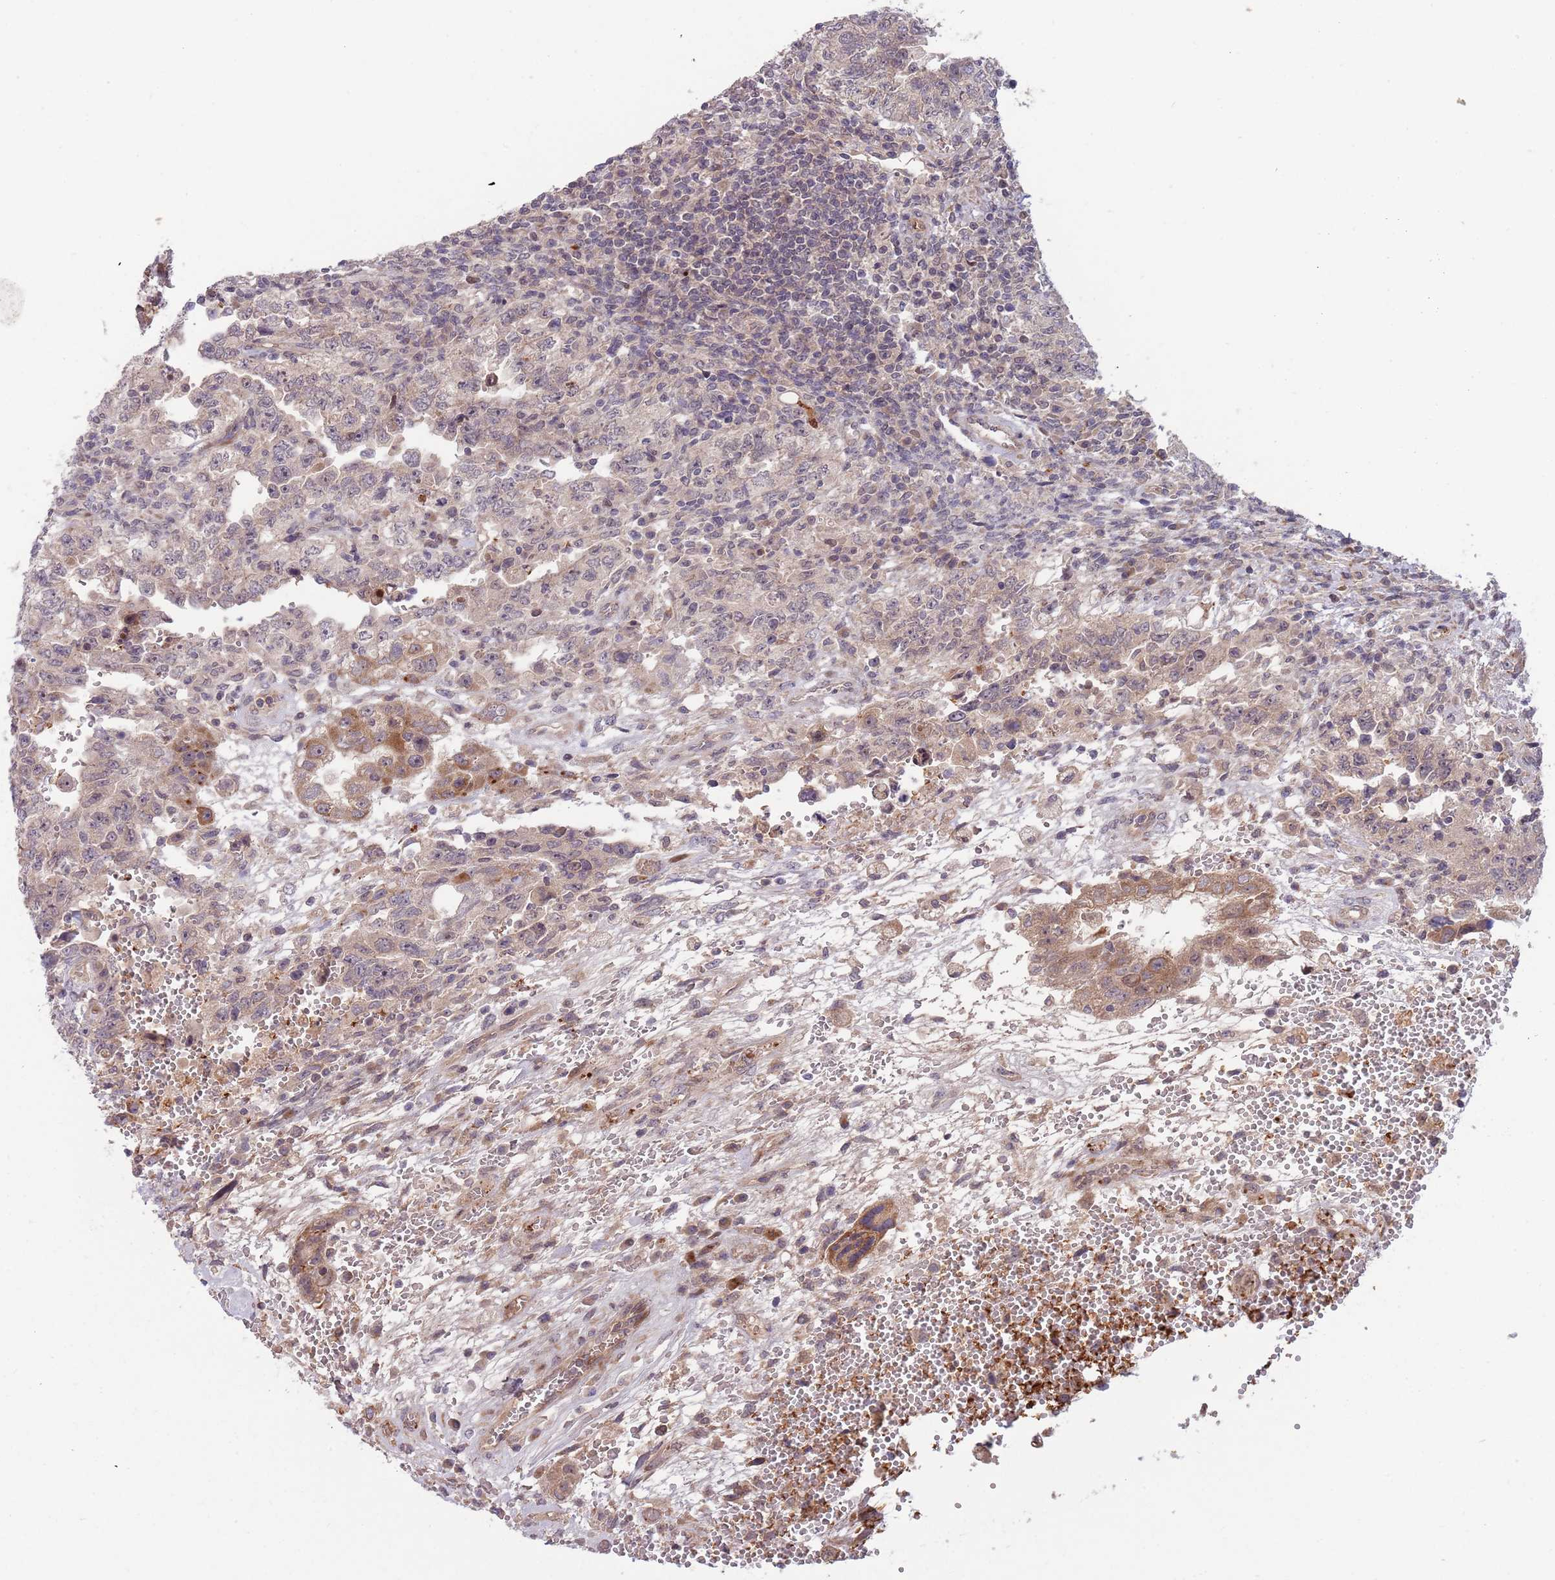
{"staining": {"intensity": "moderate", "quantity": "<25%", "location": "cytoplasmic/membranous"}, "tissue": "testis cancer", "cell_type": "Tumor cells", "image_type": "cancer", "snomed": [{"axis": "morphology", "description": "Carcinoma, Embryonal, NOS"}, {"axis": "topography", "description": "Testis"}], "caption": "Testis embryonal carcinoma tissue reveals moderate cytoplasmic/membranous staining in approximately <25% of tumor cells, visualized by immunohistochemistry.", "gene": "NT5DC4", "patient": {"sex": "male", "age": 26}}